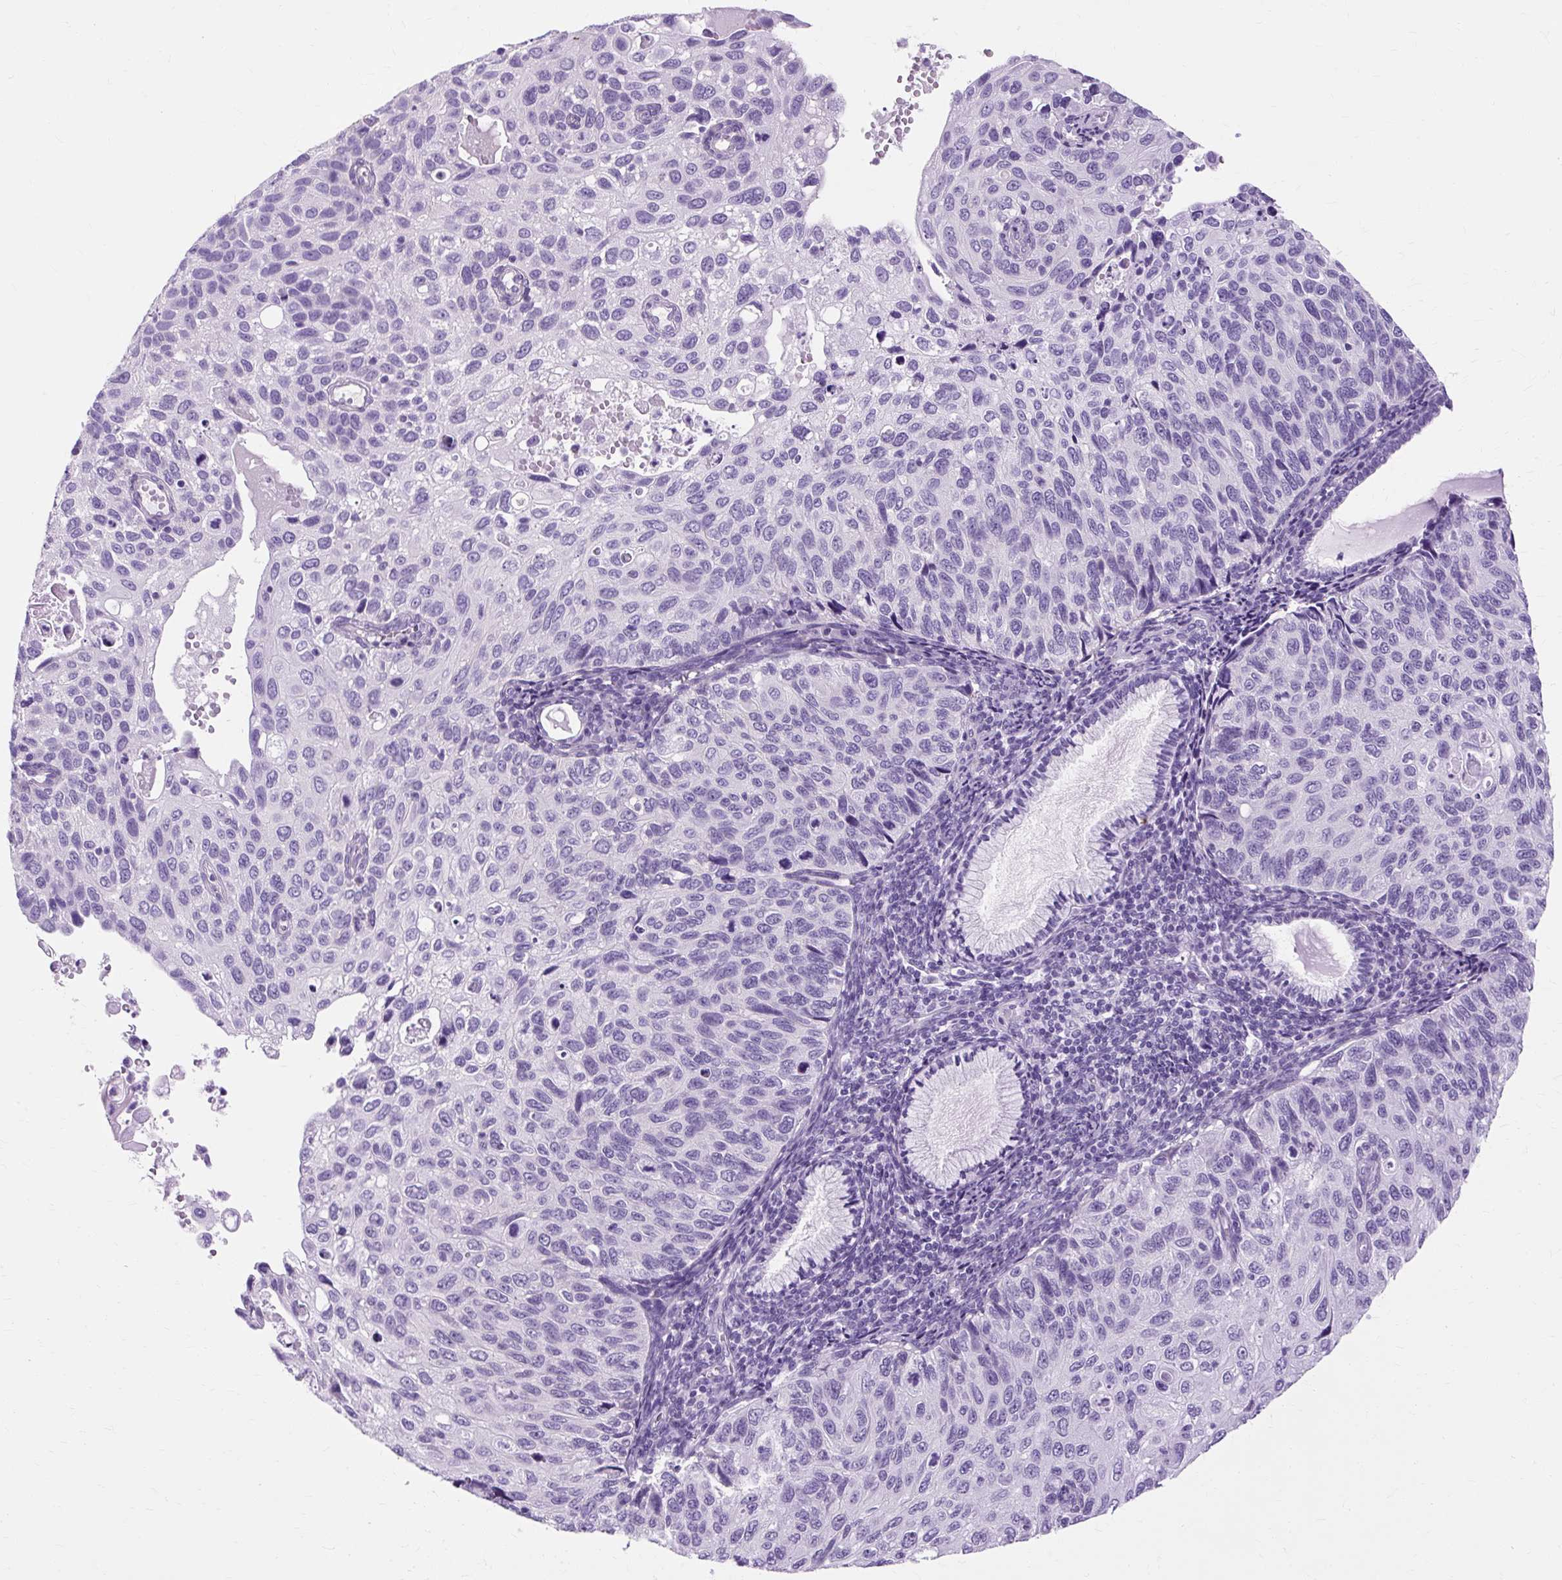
{"staining": {"intensity": "negative", "quantity": "none", "location": "none"}, "tissue": "cervical cancer", "cell_type": "Tumor cells", "image_type": "cancer", "snomed": [{"axis": "morphology", "description": "Squamous cell carcinoma, NOS"}, {"axis": "topography", "description": "Cervix"}], "caption": "DAB immunohistochemical staining of cervical squamous cell carcinoma demonstrates no significant expression in tumor cells. (DAB (3,3'-diaminobenzidine) immunohistochemistry (IHC) with hematoxylin counter stain).", "gene": "TMEM89", "patient": {"sex": "female", "age": 70}}